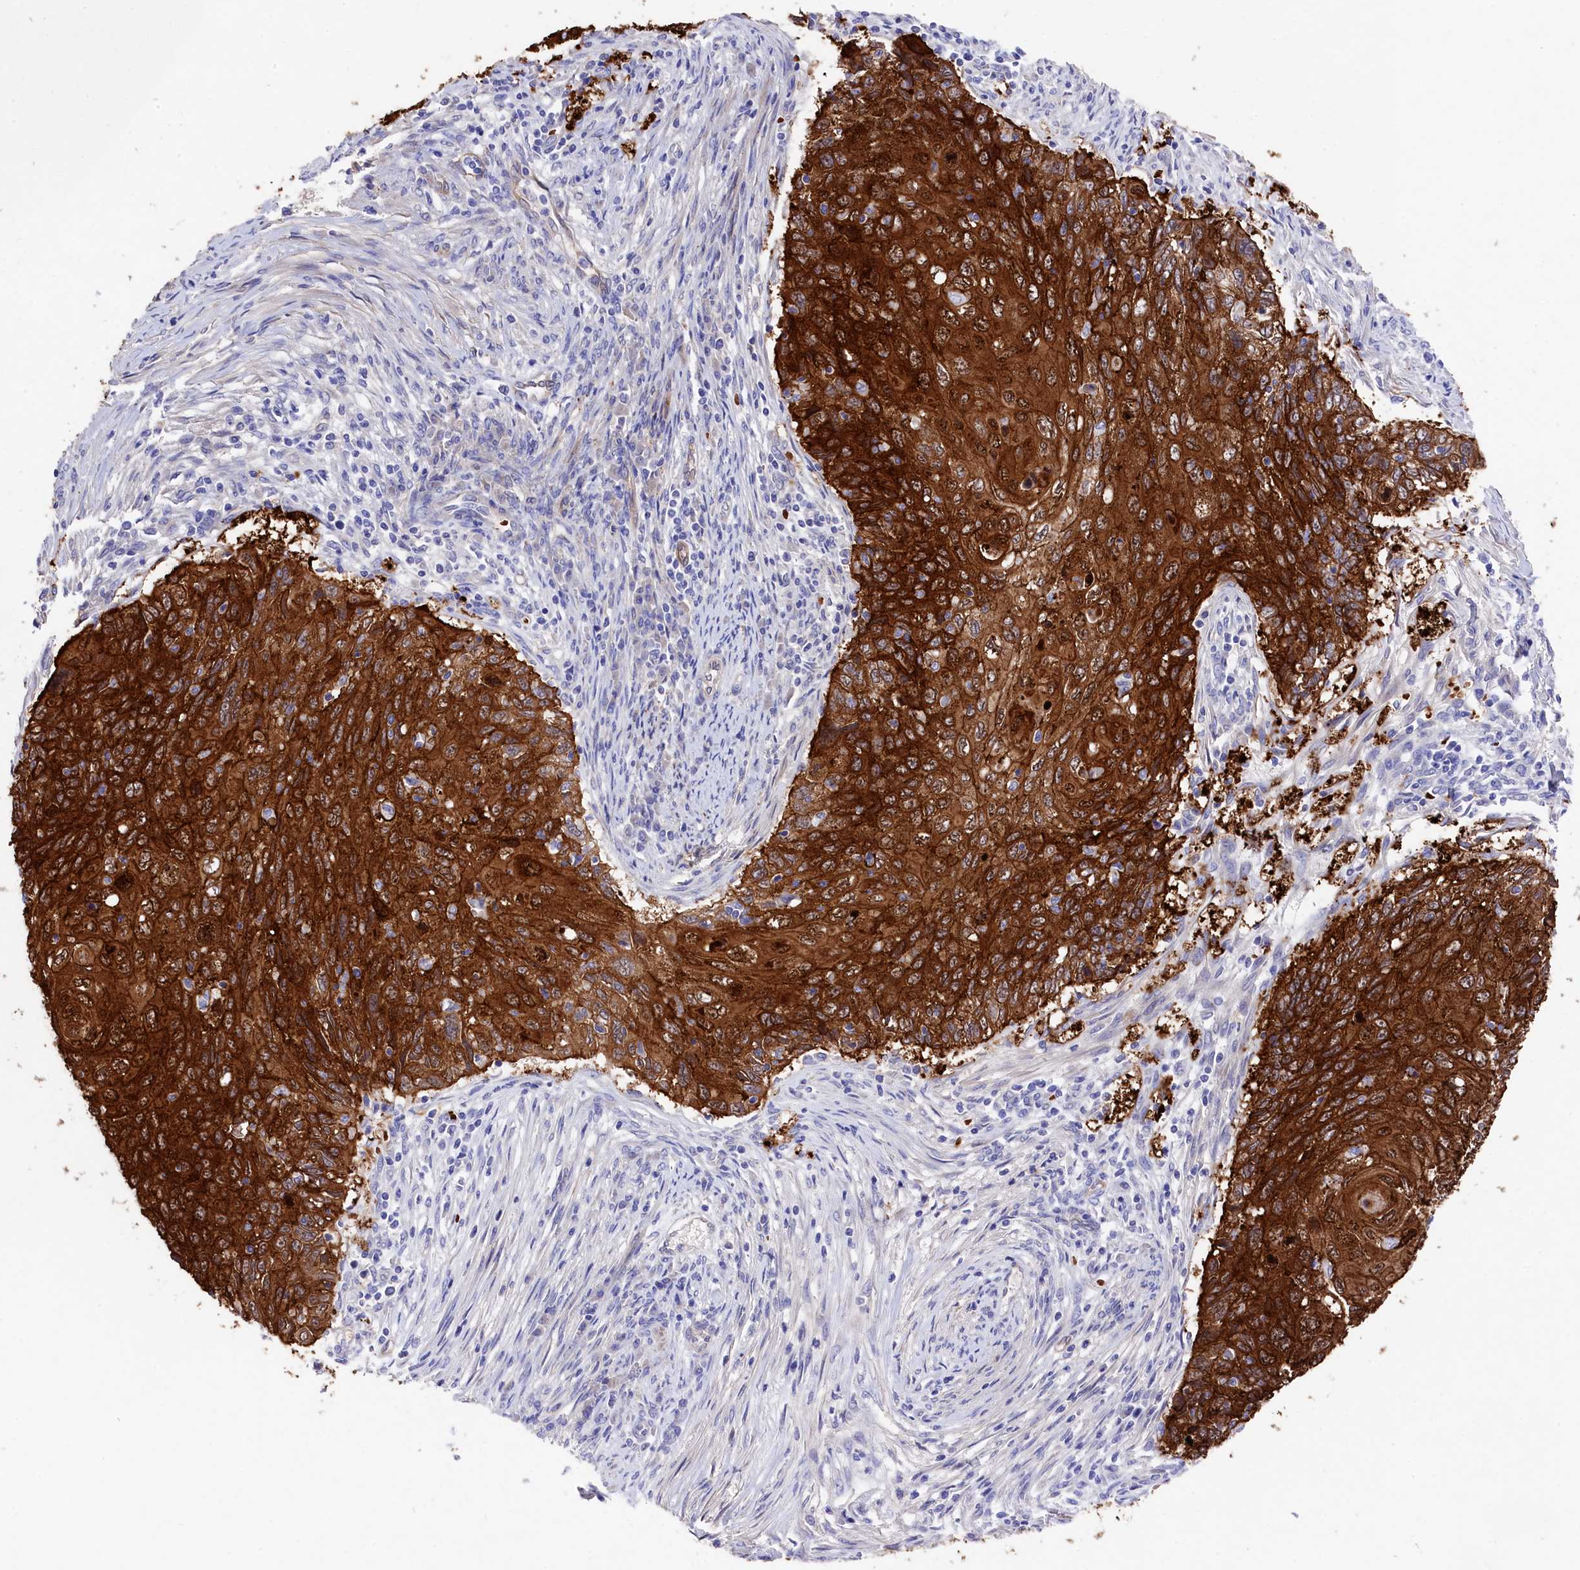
{"staining": {"intensity": "strong", "quantity": ">75%", "location": "cytoplasmic/membranous,nuclear"}, "tissue": "cervical cancer", "cell_type": "Tumor cells", "image_type": "cancer", "snomed": [{"axis": "morphology", "description": "Squamous cell carcinoma, NOS"}, {"axis": "topography", "description": "Cervix"}], "caption": "An image of human cervical cancer (squamous cell carcinoma) stained for a protein displays strong cytoplasmic/membranous and nuclear brown staining in tumor cells.", "gene": "LHFPL4", "patient": {"sex": "female", "age": 70}}